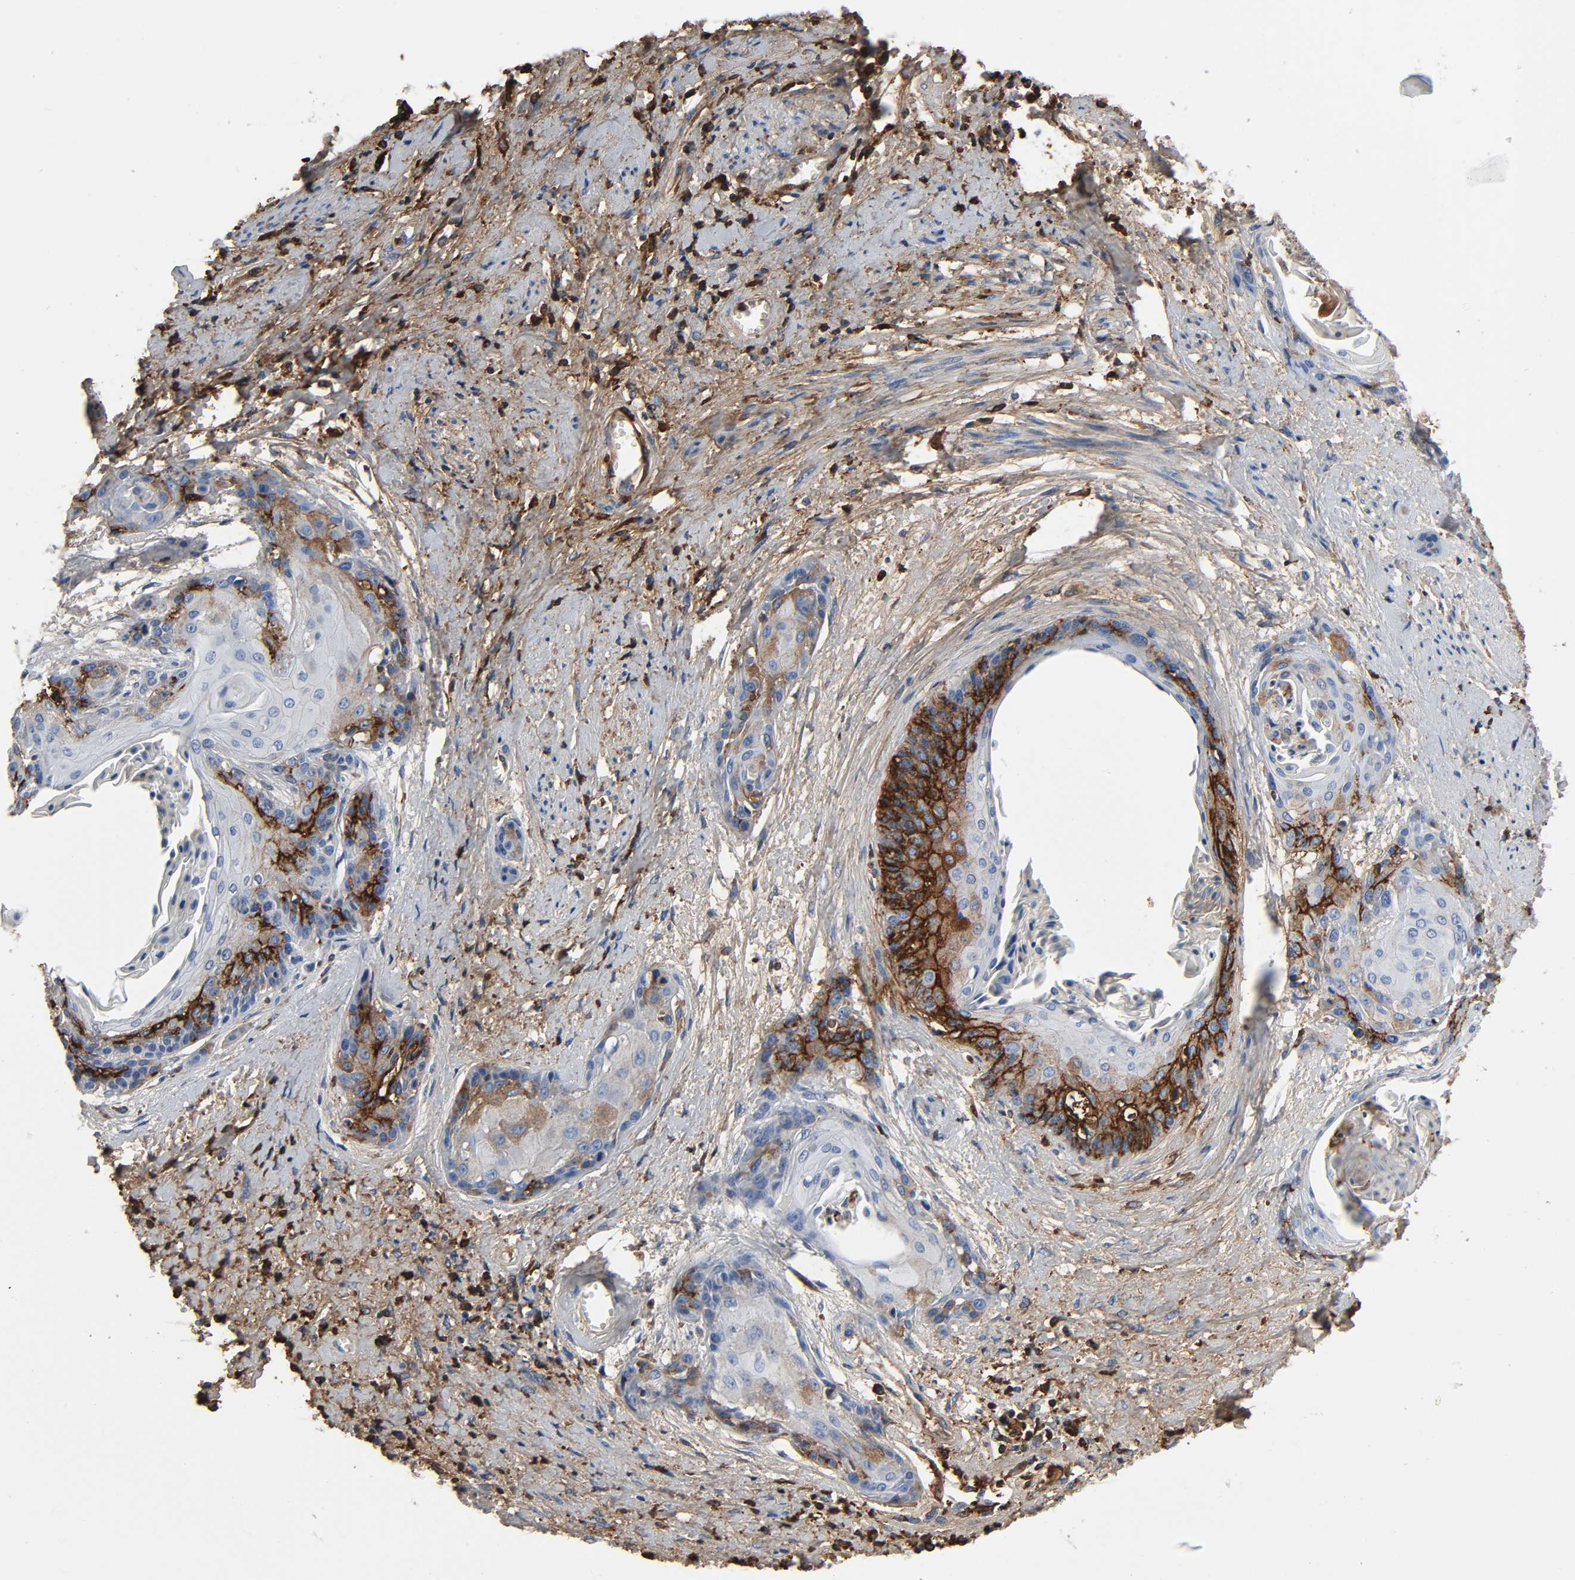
{"staining": {"intensity": "strong", "quantity": "25%-75%", "location": "cytoplasmic/membranous"}, "tissue": "cervical cancer", "cell_type": "Tumor cells", "image_type": "cancer", "snomed": [{"axis": "morphology", "description": "Squamous cell carcinoma, NOS"}, {"axis": "topography", "description": "Cervix"}], "caption": "Immunohistochemical staining of cervical cancer (squamous cell carcinoma) demonstrates strong cytoplasmic/membranous protein positivity in approximately 25%-75% of tumor cells.", "gene": "C3", "patient": {"sex": "female", "age": 57}}